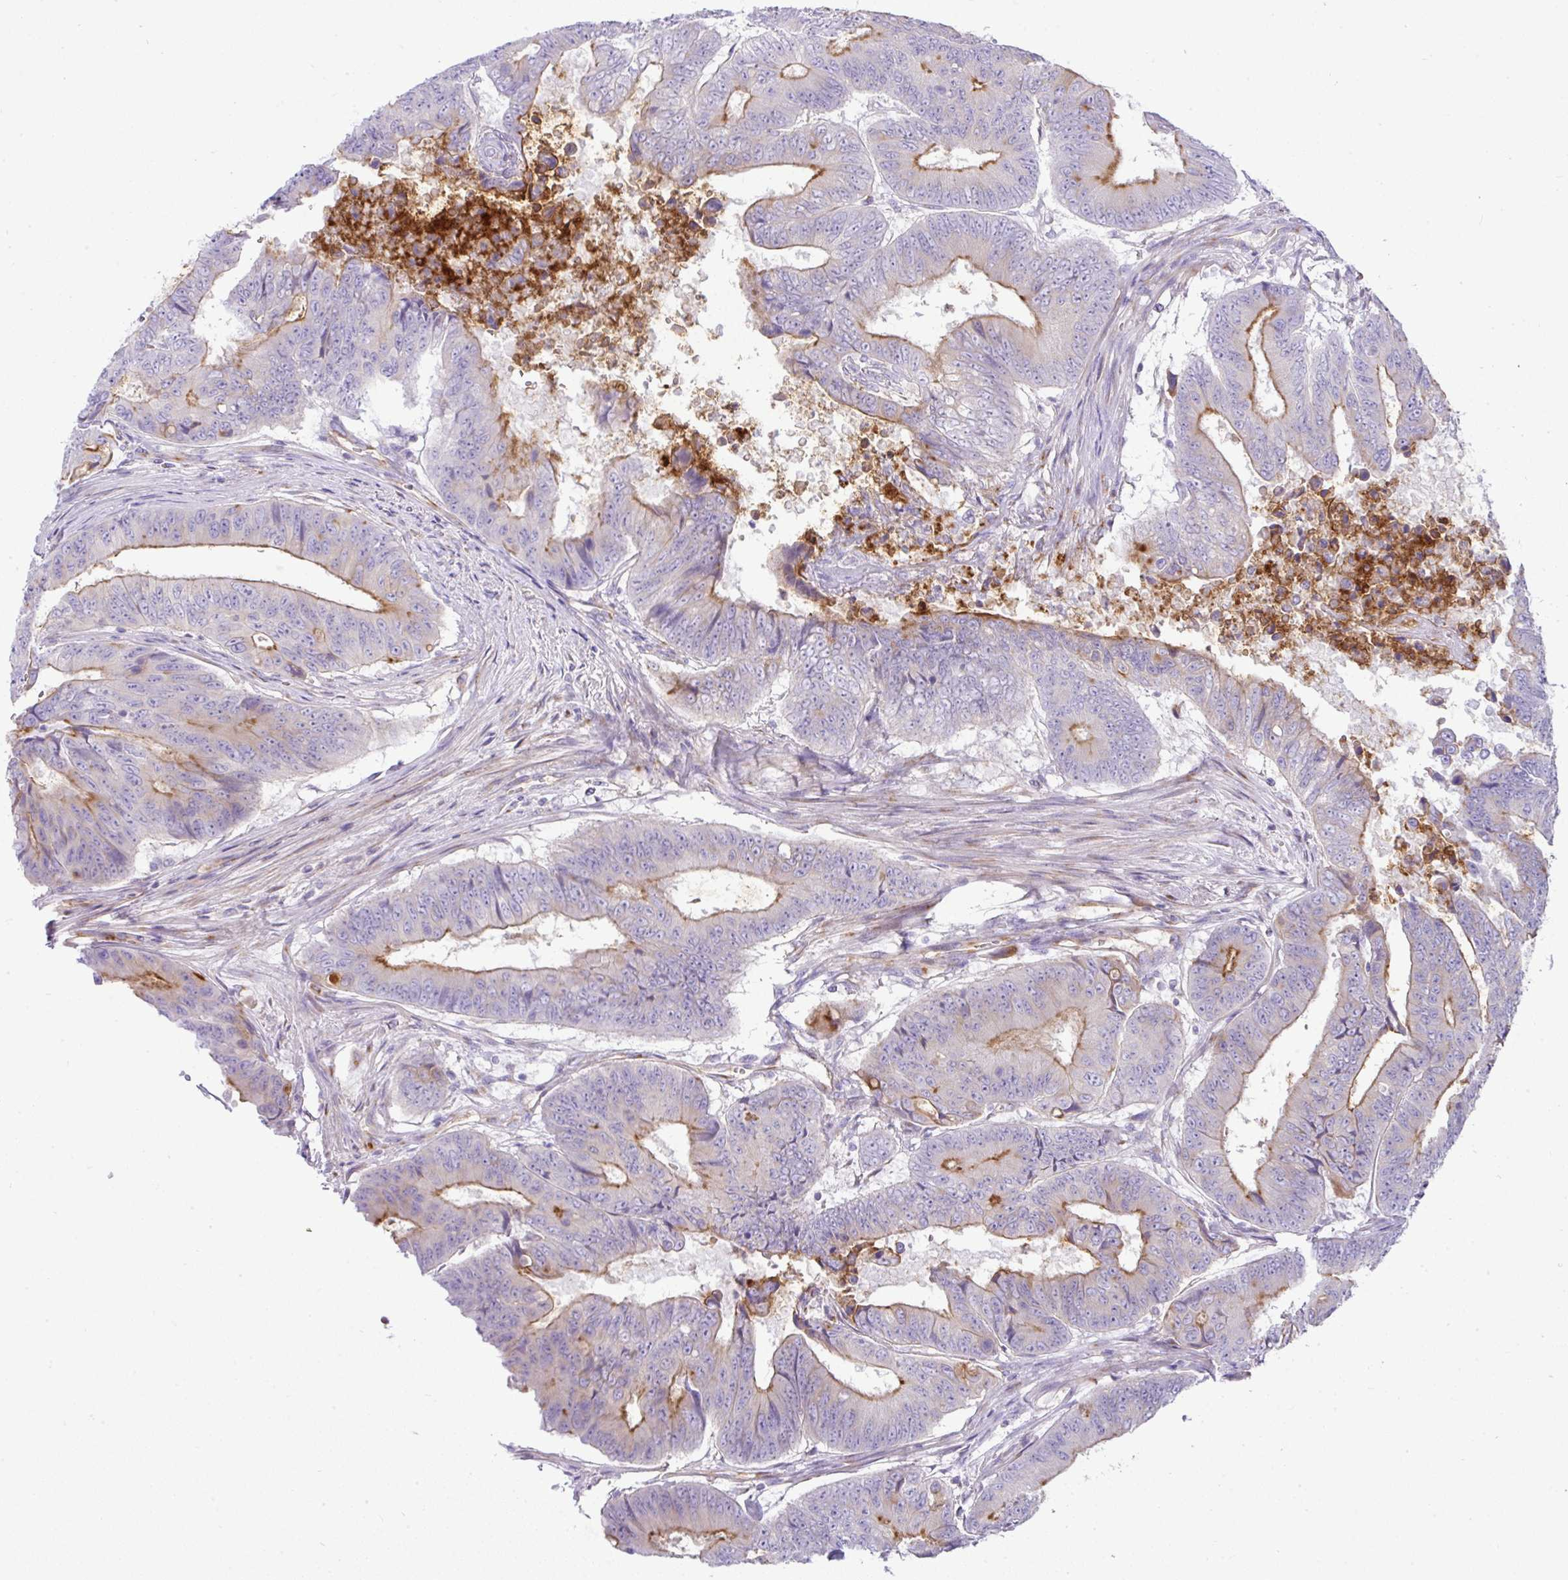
{"staining": {"intensity": "moderate", "quantity": "25%-75%", "location": "cytoplasmic/membranous"}, "tissue": "colorectal cancer", "cell_type": "Tumor cells", "image_type": "cancer", "snomed": [{"axis": "morphology", "description": "Adenocarcinoma, NOS"}, {"axis": "topography", "description": "Colon"}], "caption": "A histopathology image of human colorectal cancer (adenocarcinoma) stained for a protein exhibits moderate cytoplasmic/membranous brown staining in tumor cells. (Stains: DAB in brown, nuclei in blue, Microscopy: brightfield microscopy at high magnification).", "gene": "FAM177A1", "patient": {"sex": "female", "age": 48}}